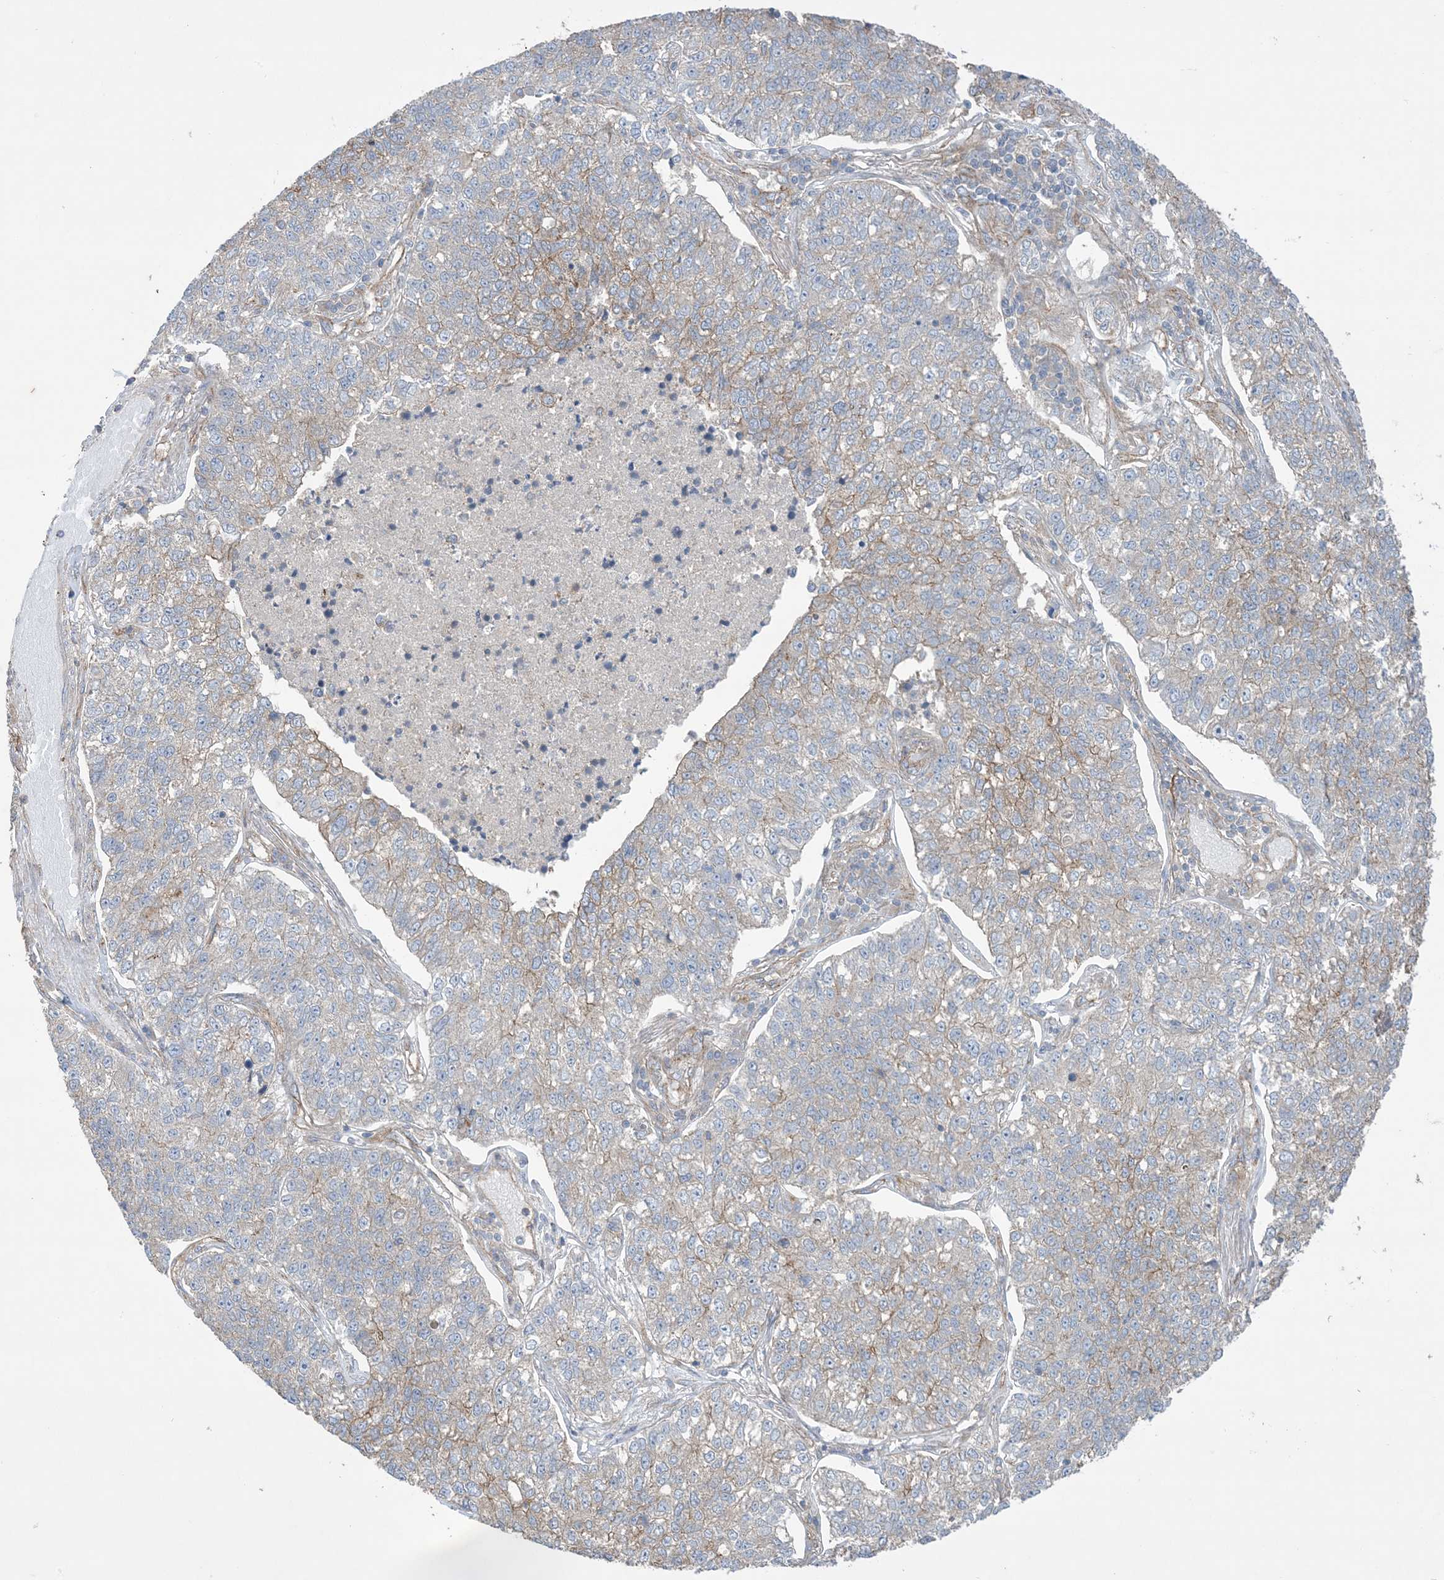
{"staining": {"intensity": "weak", "quantity": "<25%", "location": "cytoplasmic/membranous"}, "tissue": "lung cancer", "cell_type": "Tumor cells", "image_type": "cancer", "snomed": [{"axis": "morphology", "description": "Adenocarcinoma, NOS"}, {"axis": "topography", "description": "Lung"}], "caption": "DAB (3,3'-diaminobenzidine) immunohistochemical staining of lung adenocarcinoma demonstrates no significant expression in tumor cells.", "gene": "CCNY", "patient": {"sex": "male", "age": 49}}